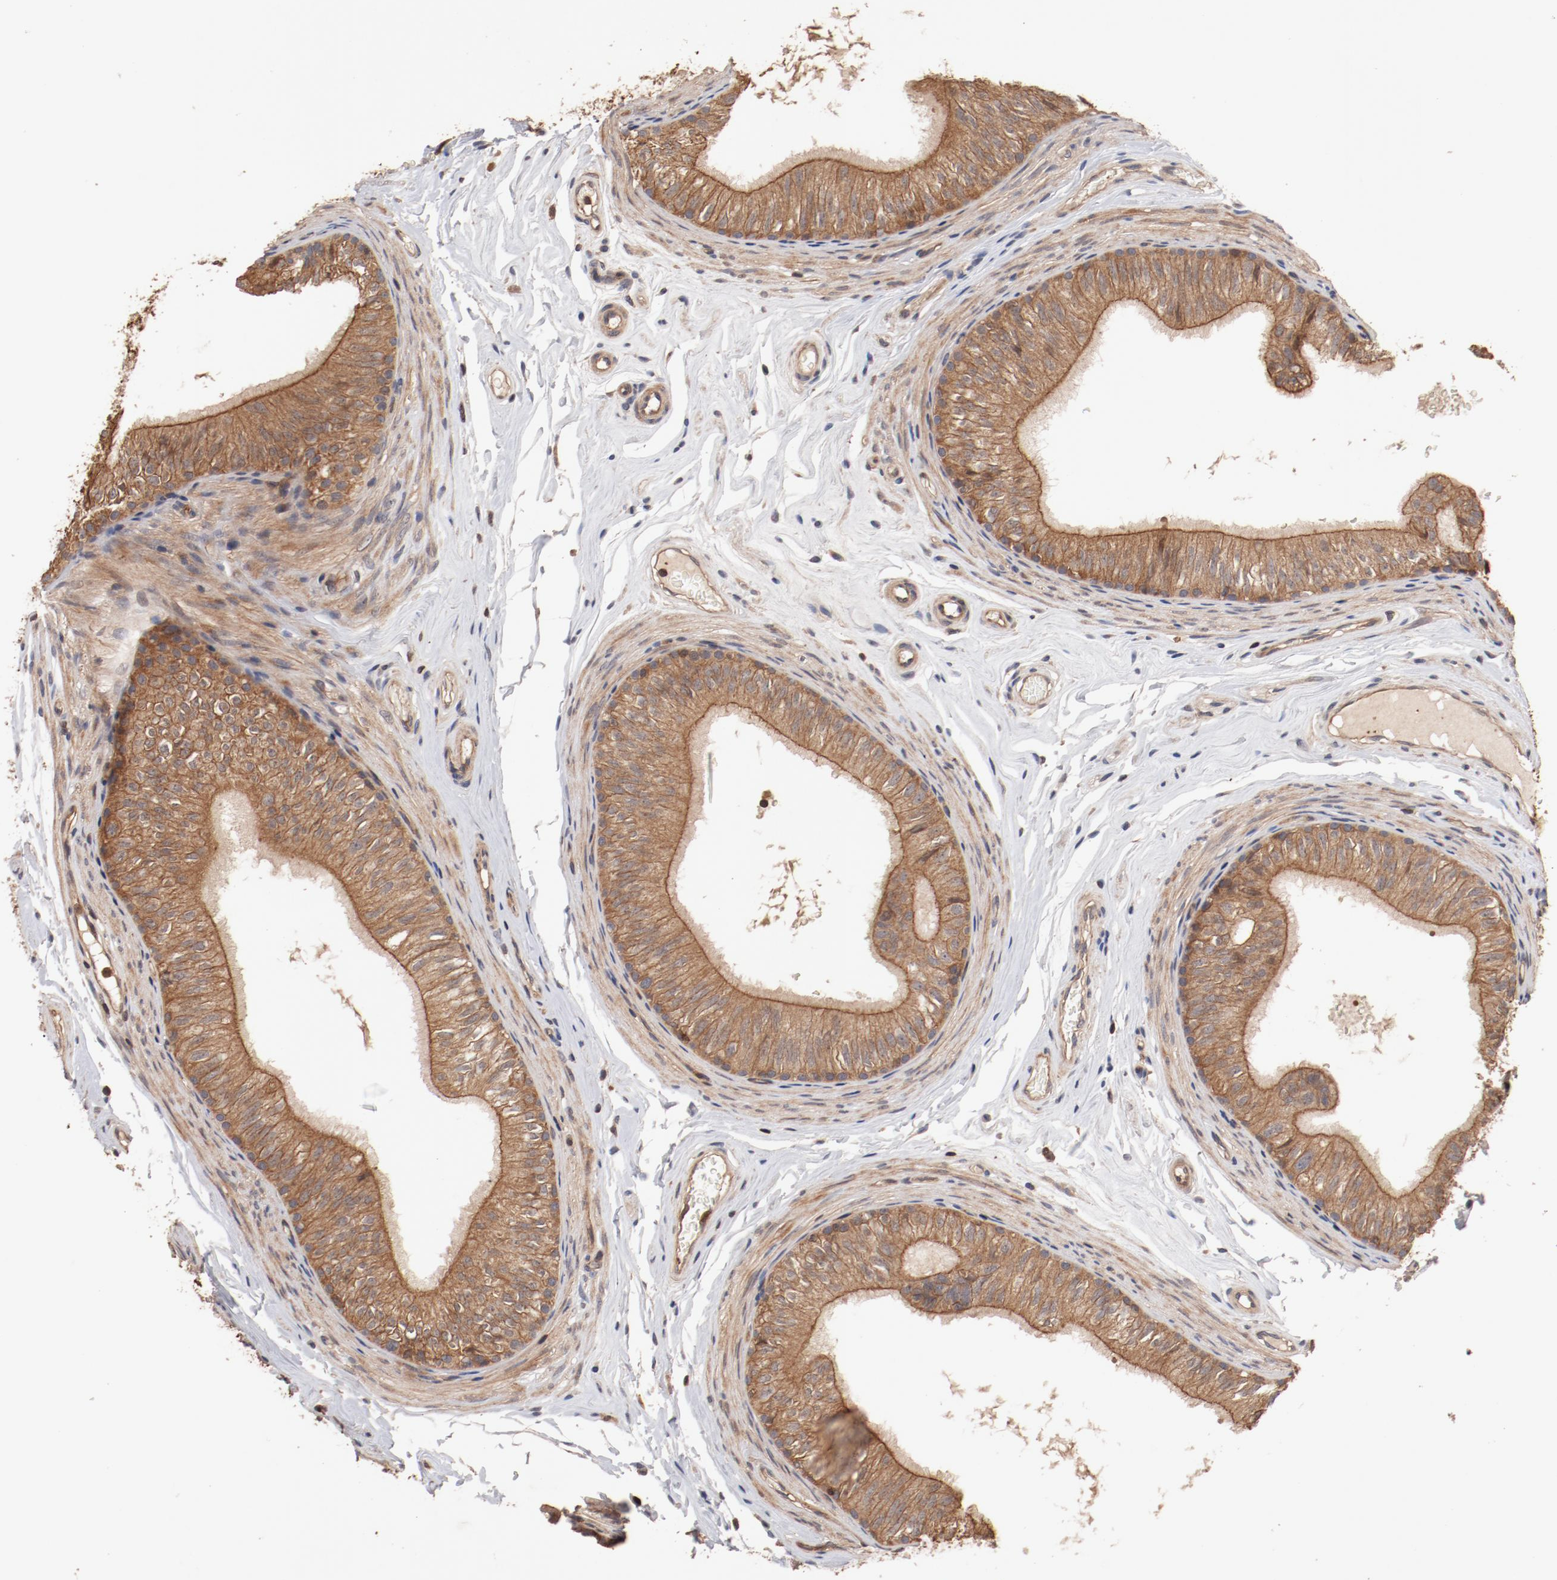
{"staining": {"intensity": "moderate", "quantity": ">75%", "location": "cytoplasmic/membranous"}, "tissue": "epididymis", "cell_type": "Glandular cells", "image_type": "normal", "snomed": [{"axis": "morphology", "description": "Normal tissue, NOS"}, {"axis": "topography", "description": "Testis"}, {"axis": "topography", "description": "Epididymis"}], "caption": "This image shows IHC staining of benign human epididymis, with medium moderate cytoplasmic/membranous expression in about >75% of glandular cells.", "gene": "GUF1", "patient": {"sex": "male", "age": 36}}